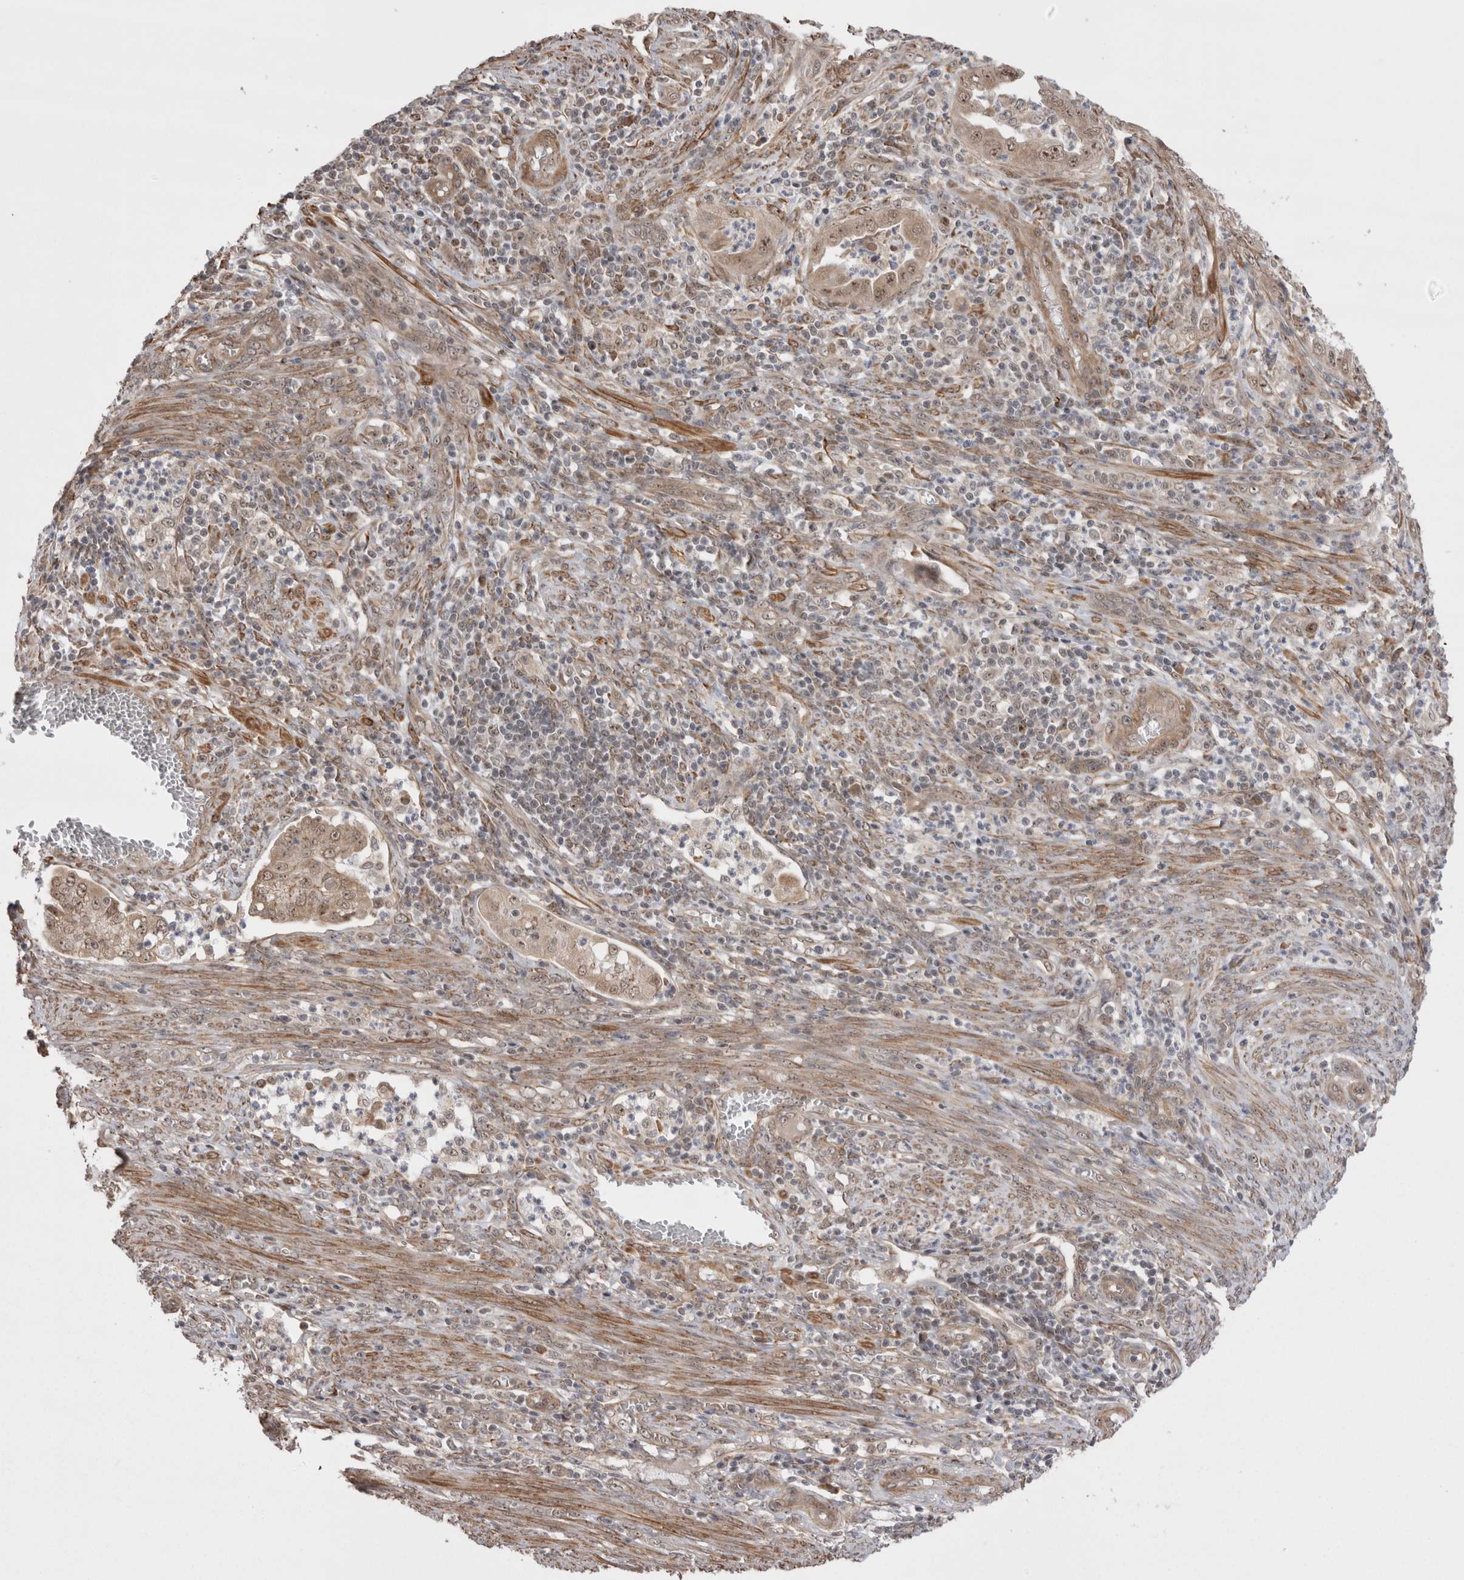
{"staining": {"intensity": "weak", "quantity": ">75%", "location": "cytoplasmic/membranous,nuclear"}, "tissue": "endometrial cancer", "cell_type": "Tumor cells", "image_type": "cancer", "snomed": [{"axis": "morphology", "description": "Adenocarcinoma, NOS"}, {"axis": "topography", "description": "Endometrium"}], "caption": "The image demonstrates a brown stain indicating the presence of a protein in the cytoplasmic/membranous and nuclear of tumor cells in adenocarcinoma (endometrial).", "gene": "EXOSC4", "patient": {"sex": "female", "age": 51}}